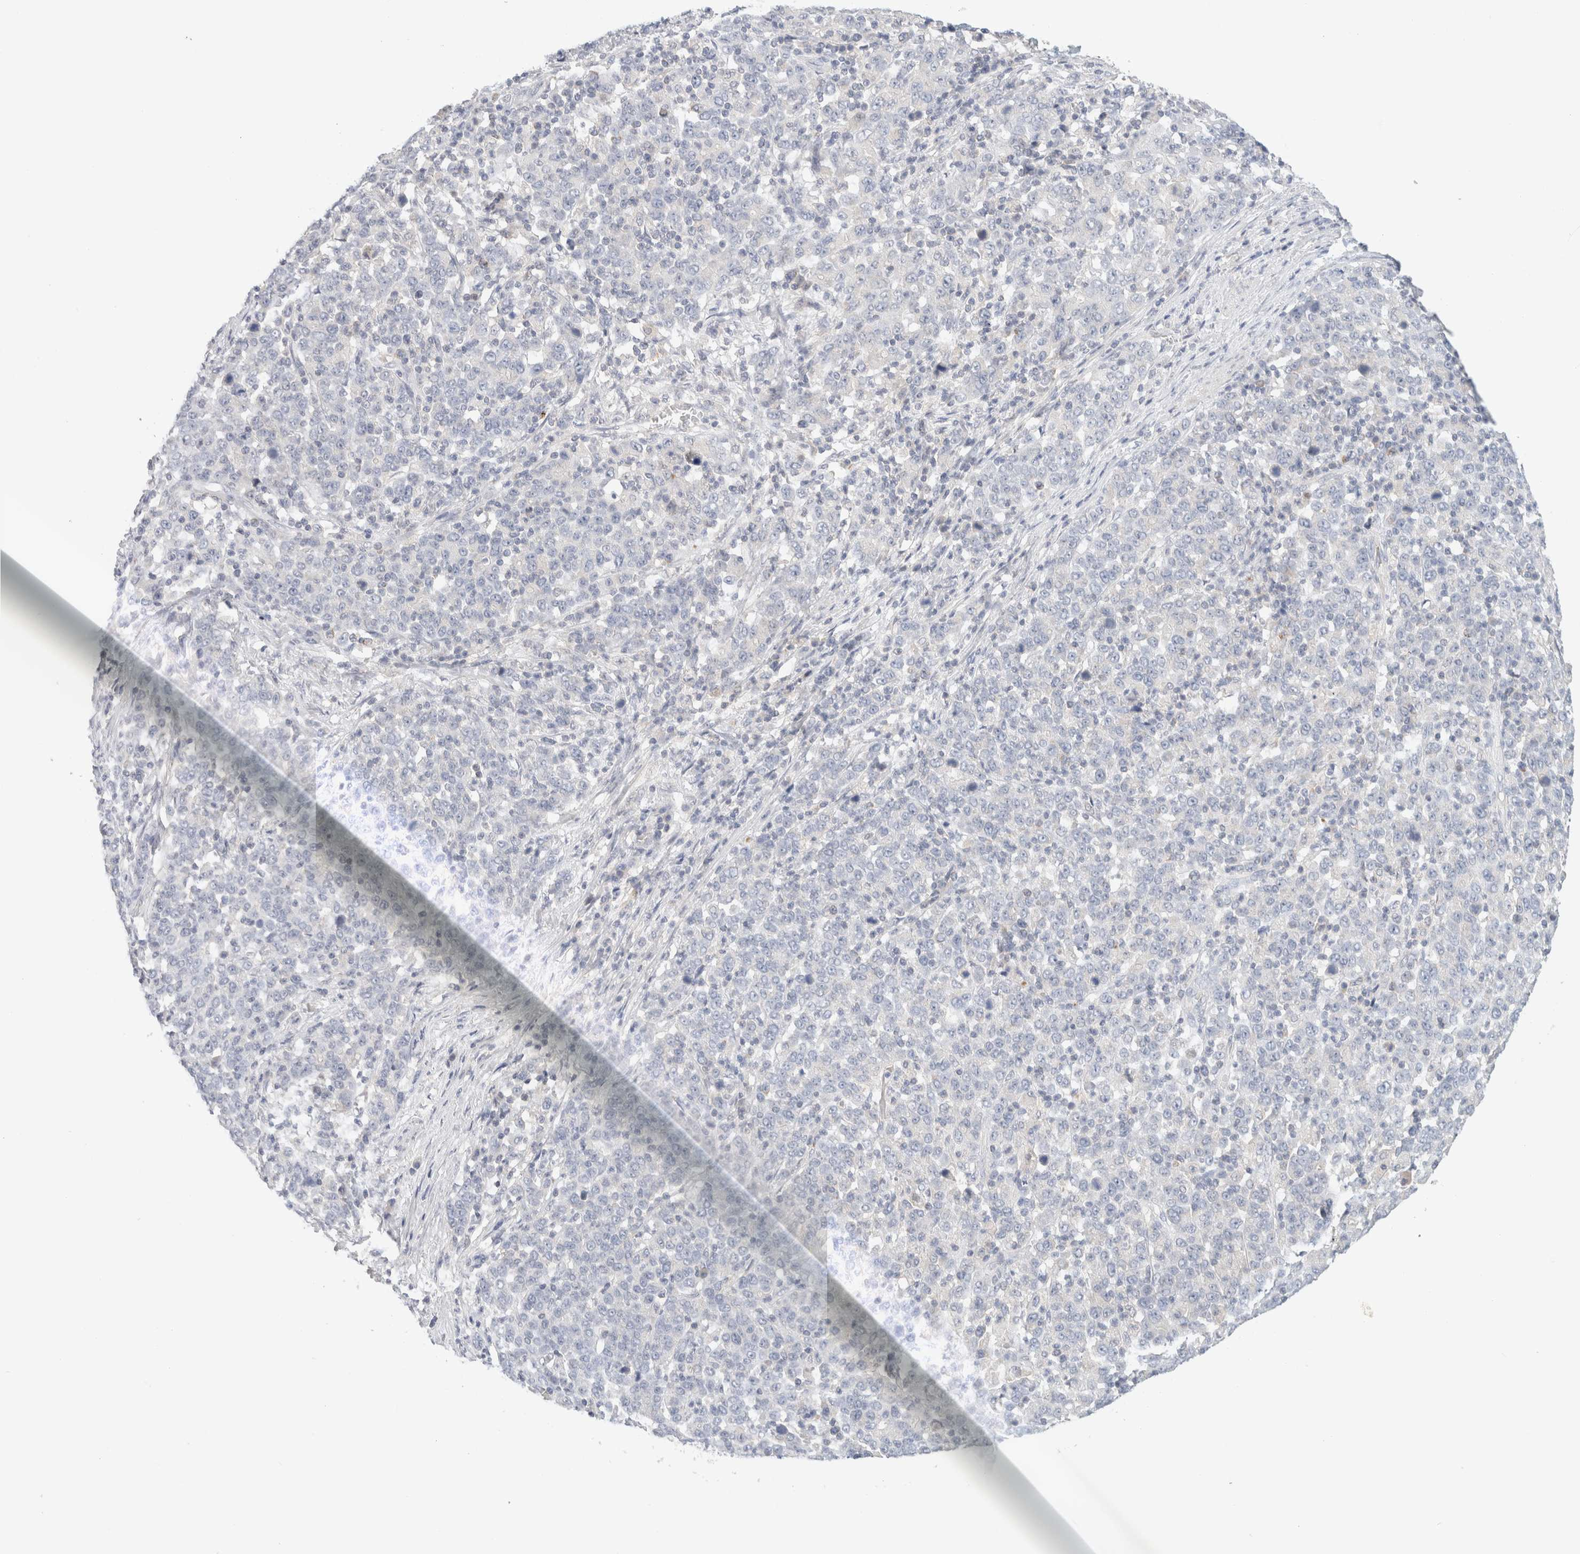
{"staining": {"intensity": "negative", "quantity": "none", "location": "none"}, "tissue": "stomach cancer", "cell_type": "Tumor cells", "image_type": "cancer", "snomed": [{"axis": "morphology", "description": "Adenocarcinoma, NOS"}, {"axis": "topography", "description": "Stomach, upper"}], "caption": "A micrograph of adenocarcinoma (stomach) stained for a protein demonstrates no brown staining in tumor cells.", "gene": "MRM3", "patient": {"sex": "male", "age": 69}}